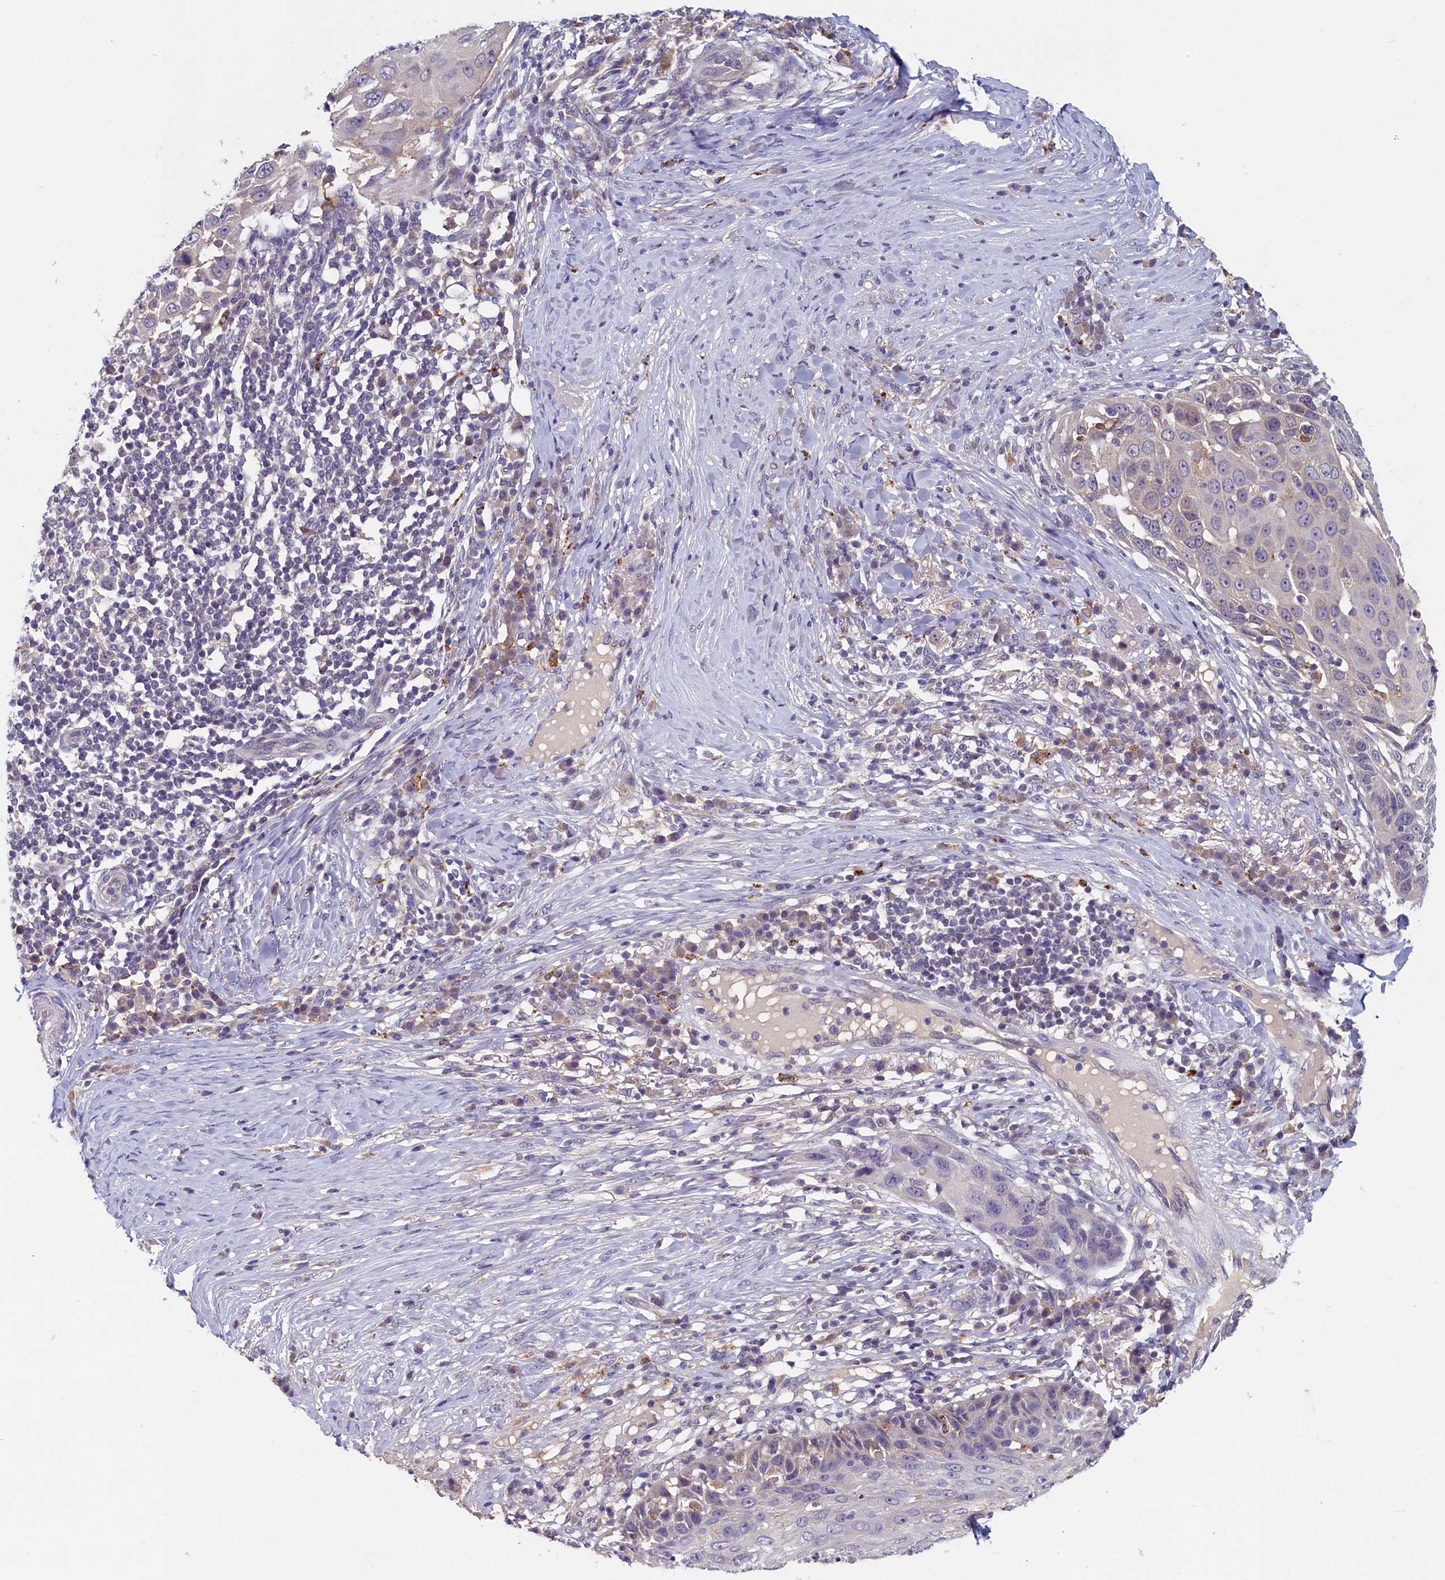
{"staining": {"intensity": "negative", "quantity": "none", "location": "none"}, "tissue": "skin cancer", "cell_type": "Tumor cells", "image_type": "cancer", "snomed": [{"axis": "morphology", "description": "Squamous cell carcinoma, NOS"}, {"axis": "topography", "description": "Skin"}], "caption": "DAB (3,3'-diaminobenzidine) immunohistochemical staining of human skin squamous cell carcinoma shows no significant staining in tumor cells.", "gene": "NUBP2", "patient": {"sex": "female", "age": 44}}